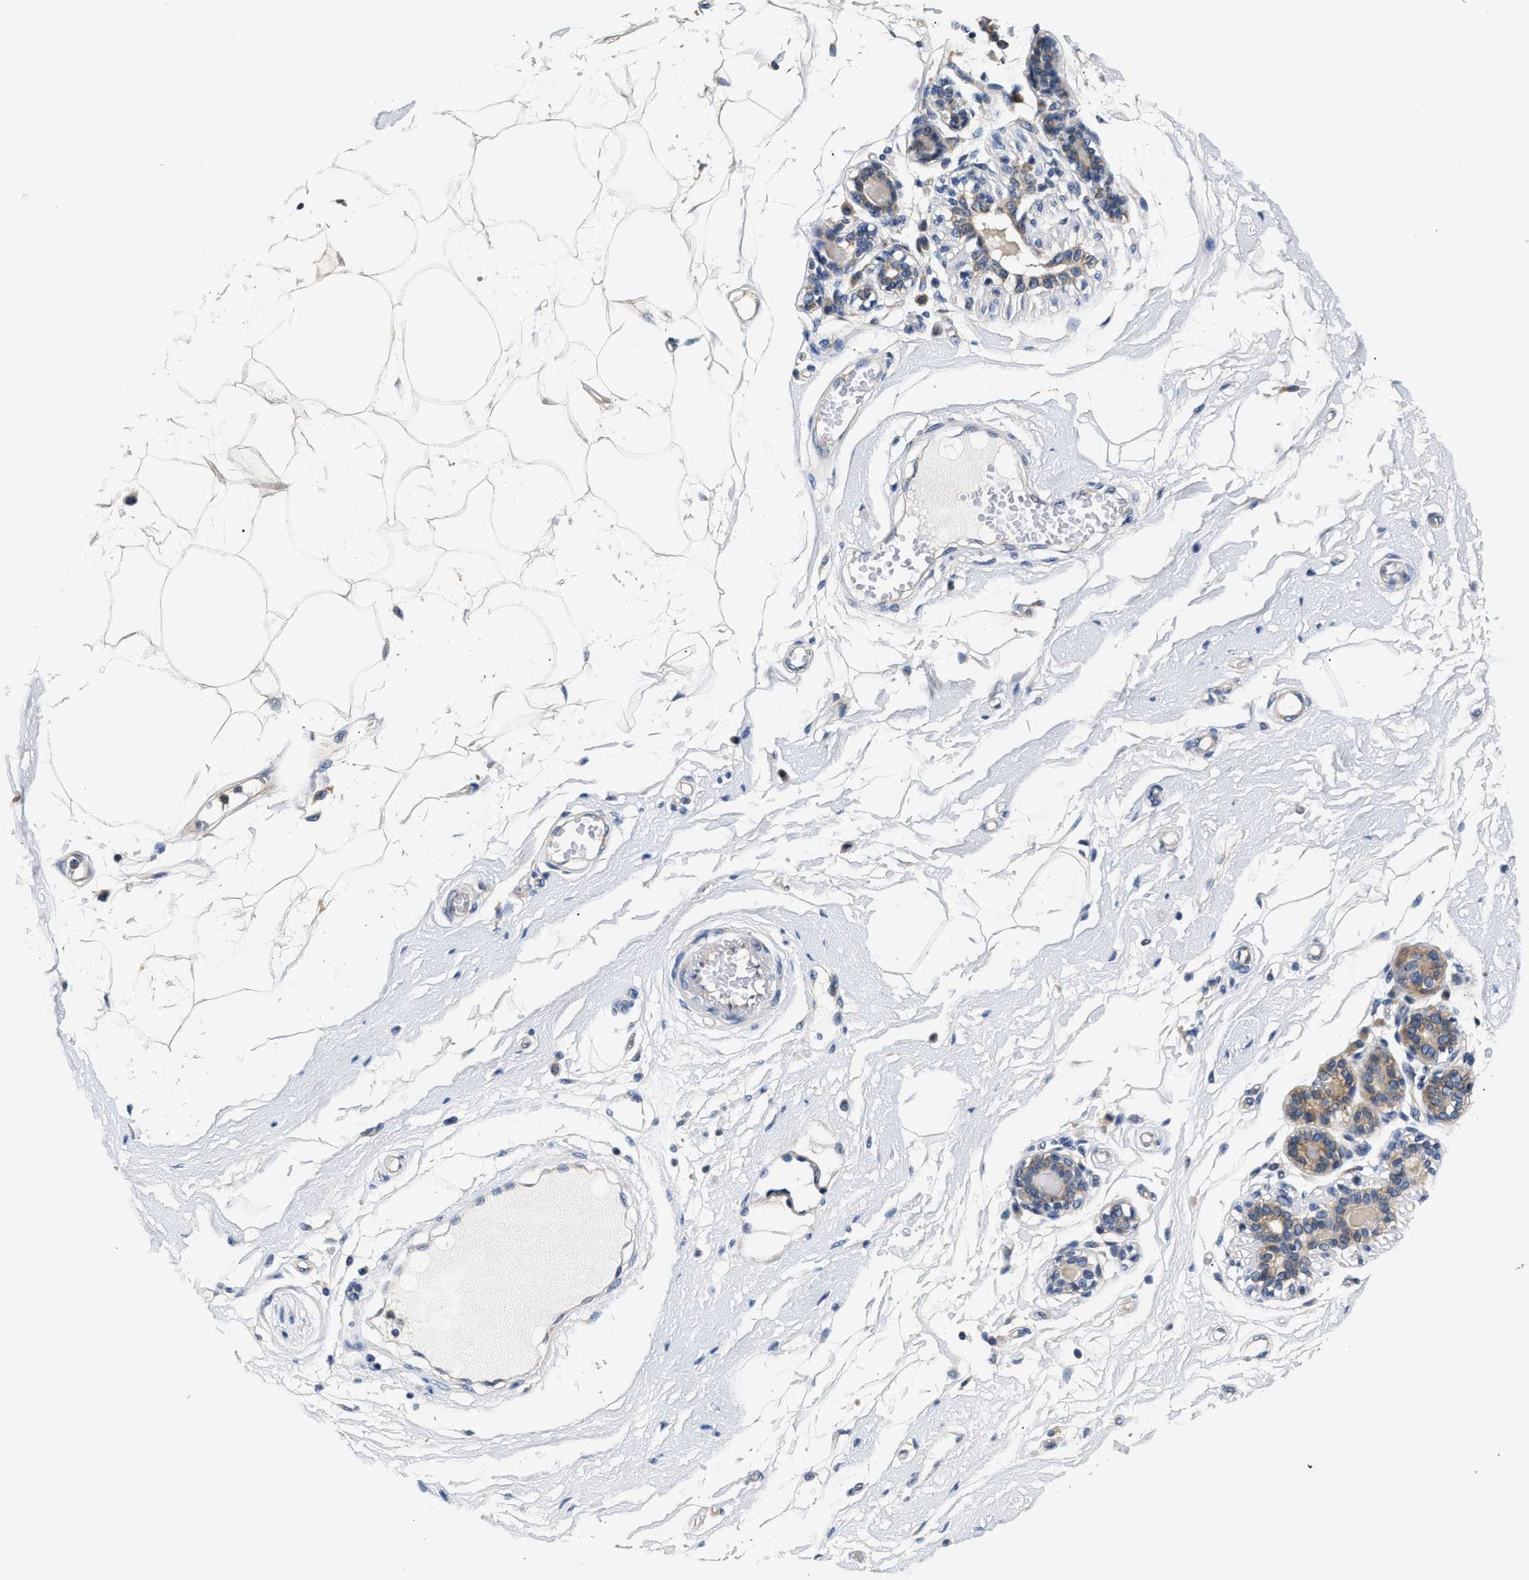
{"staining": {"intensity": "negative", "quantity": "none", "location": "none"}, "tissue": "breast", "cell_type": "Adipocytes", "image_type": "normal", "snomed": [{"axis": "morphology", "description": "Normal tissue, NOS"}, {"axis": "morphology", "description": "Lobular carcinoma"}, {"axis": "topography", "description": "Breast"}], "caption": "Normal breast was stained to show a protein in brown. There is no significant positivity in adipocytes. (IHC, brightfield microscopy, high magnification).", "gene": "FAM185A", "patient": {"sex": "female", "age": 59}}